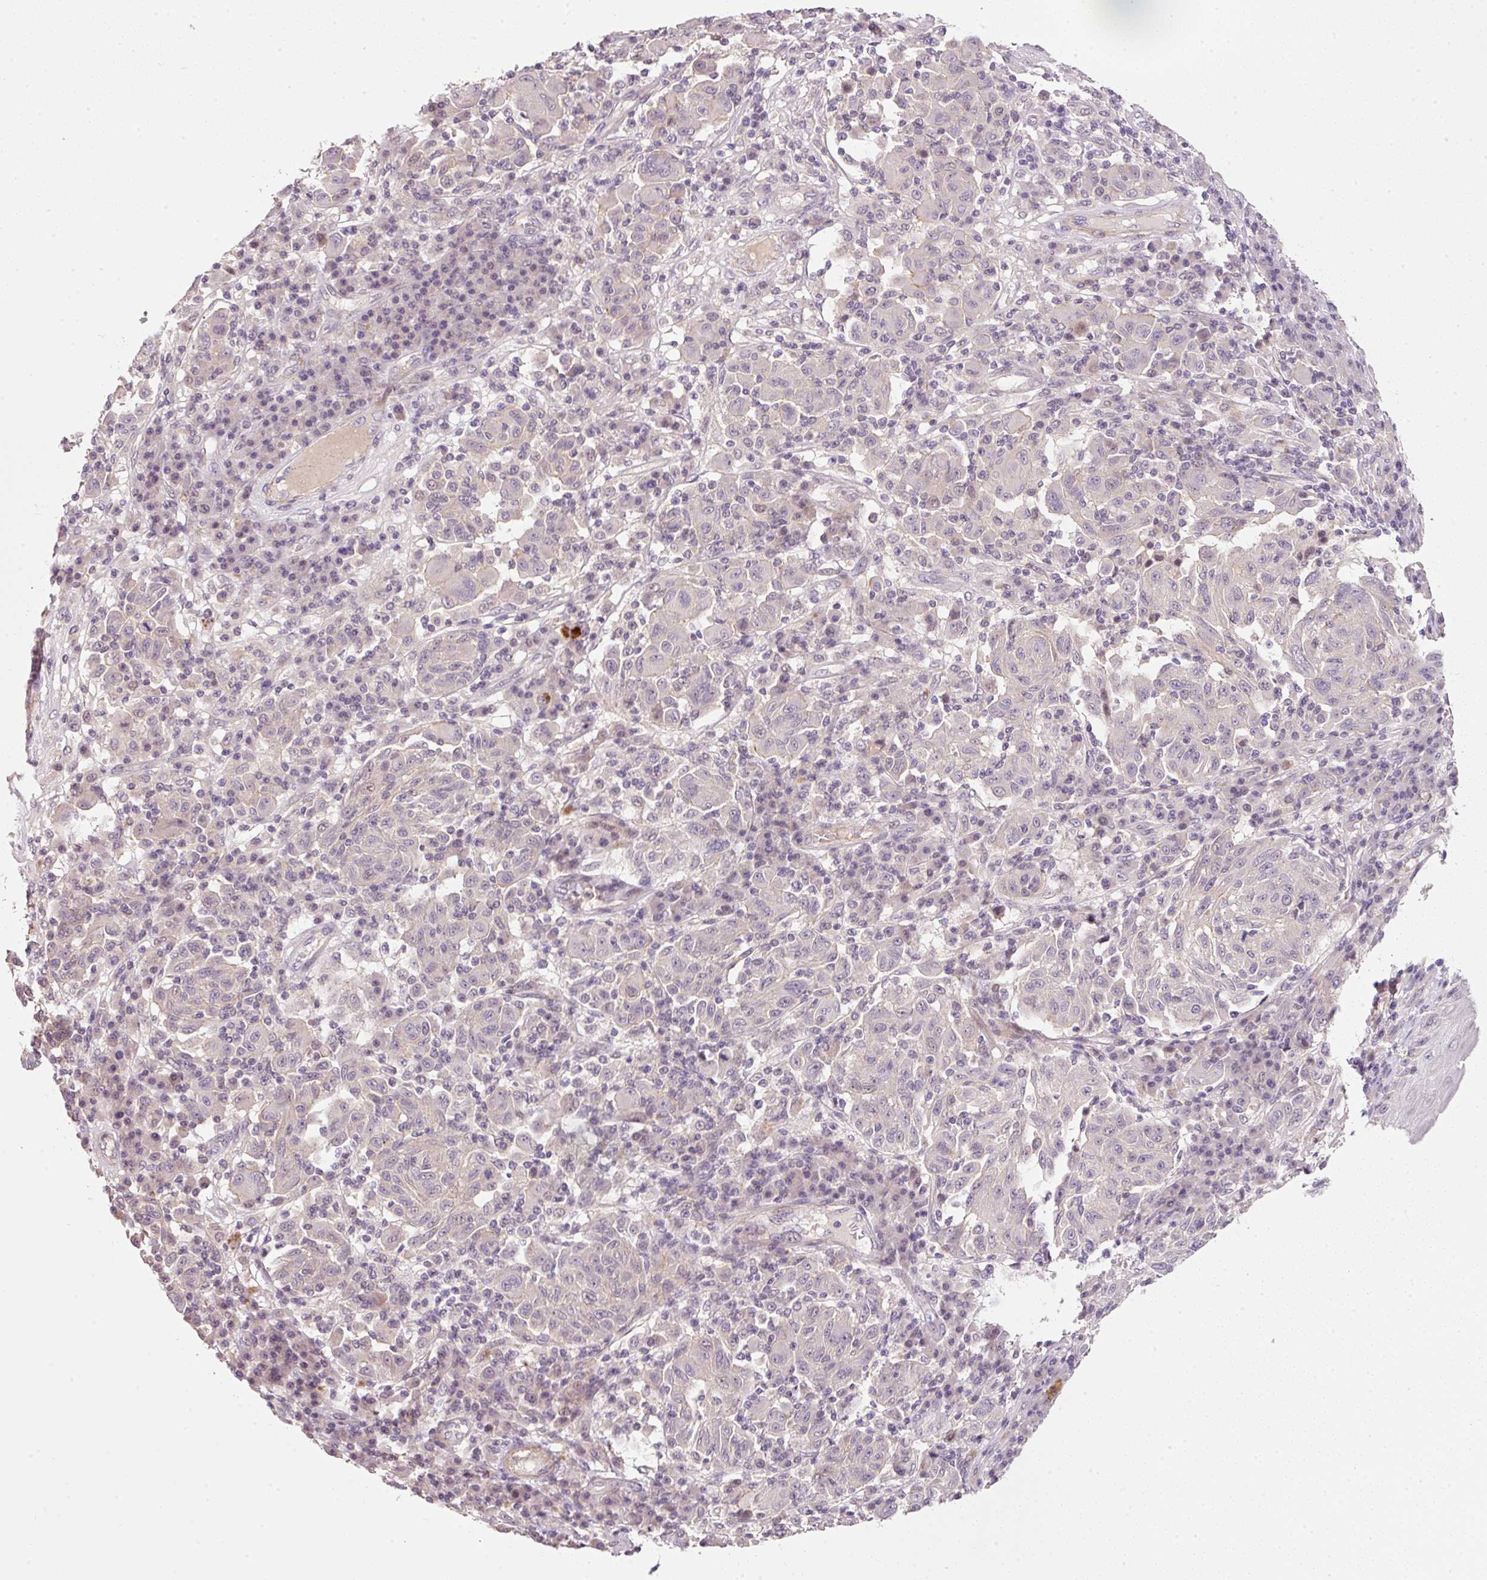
{"staining": {"intensity": "negative", "quantity": "none", "location": "none"}, "tissue": "melanoma", "cell_type": "Tumor cells", "image_type": "cancer", "snomed": [{"axis": "morphology", "description": "Malignant melanoma, NOS"}, {"axis": "topography", "description": "Skin"}], "caption": "Immunohistochemistry micrograph of neoplastic tissue: malignant melanoma stained with DAB demonstrates no significant protein positivity in tumor cells.", "gene": "TIRAP", "patient": {"sex": "male", "age": 53}}